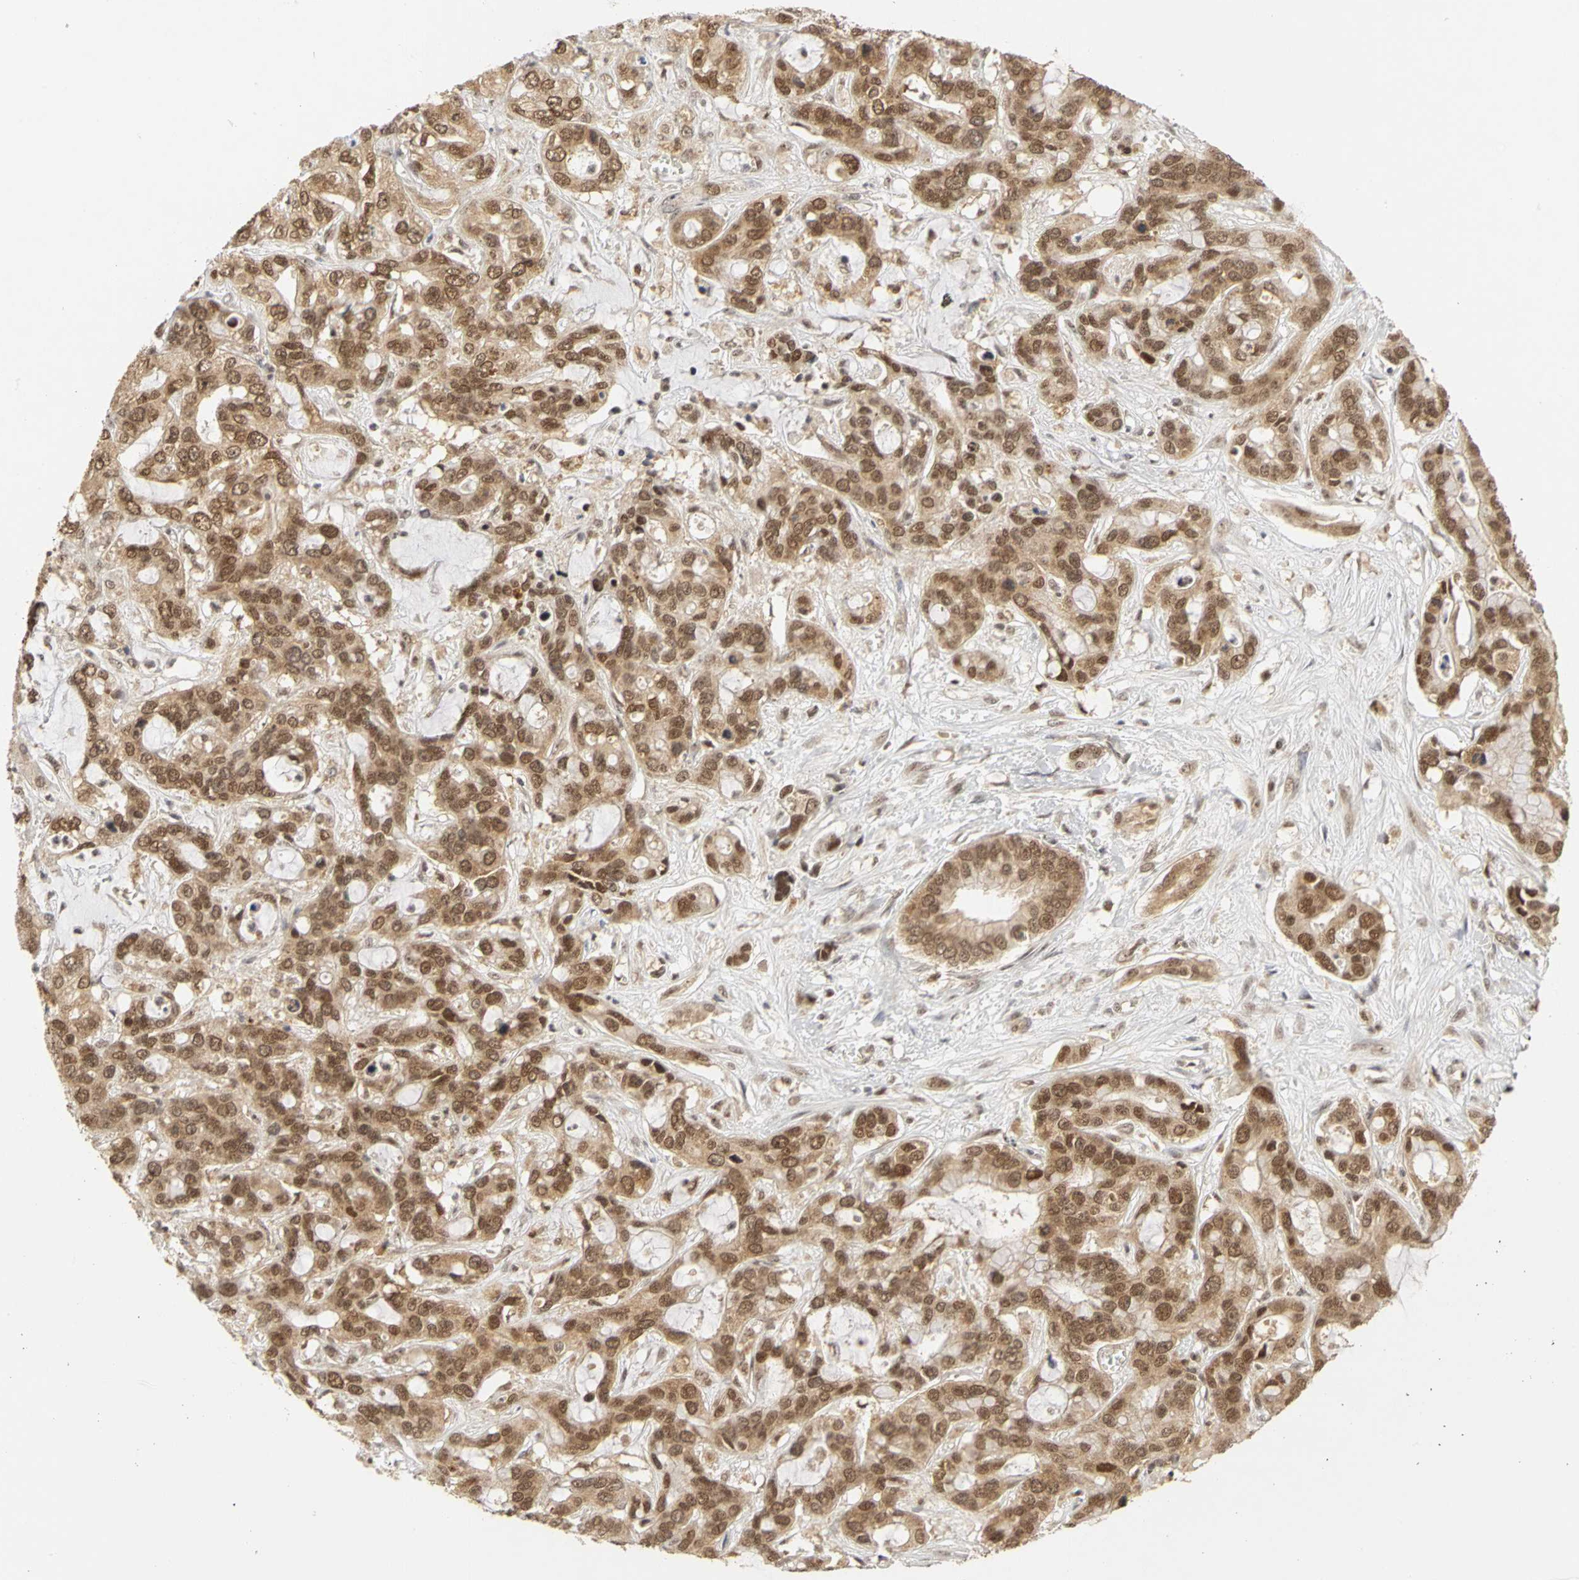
{"staining": {"intensity": "moderate", "quantity": ">75%", "location": "cytoplasmic/membranous,nuclear"}, "tissue": "liver cancer", "cell_type": "Tumor cells", "image_type": "cancer", "snomed": [{"axis": "morphology", "description": "Cholangiocarcinoma"}, {"axis": "topography", "description": "Liver"}], "caption": "Protein expression analysis of human liver cancer (cholangiocarcinoma) reveals moderate cytoplasmic/membranous and nuclear positivity in approximately >75% of tumor cells.", "gene": "CSNK2B", "patient": {"sex": "female", "age": 65}}